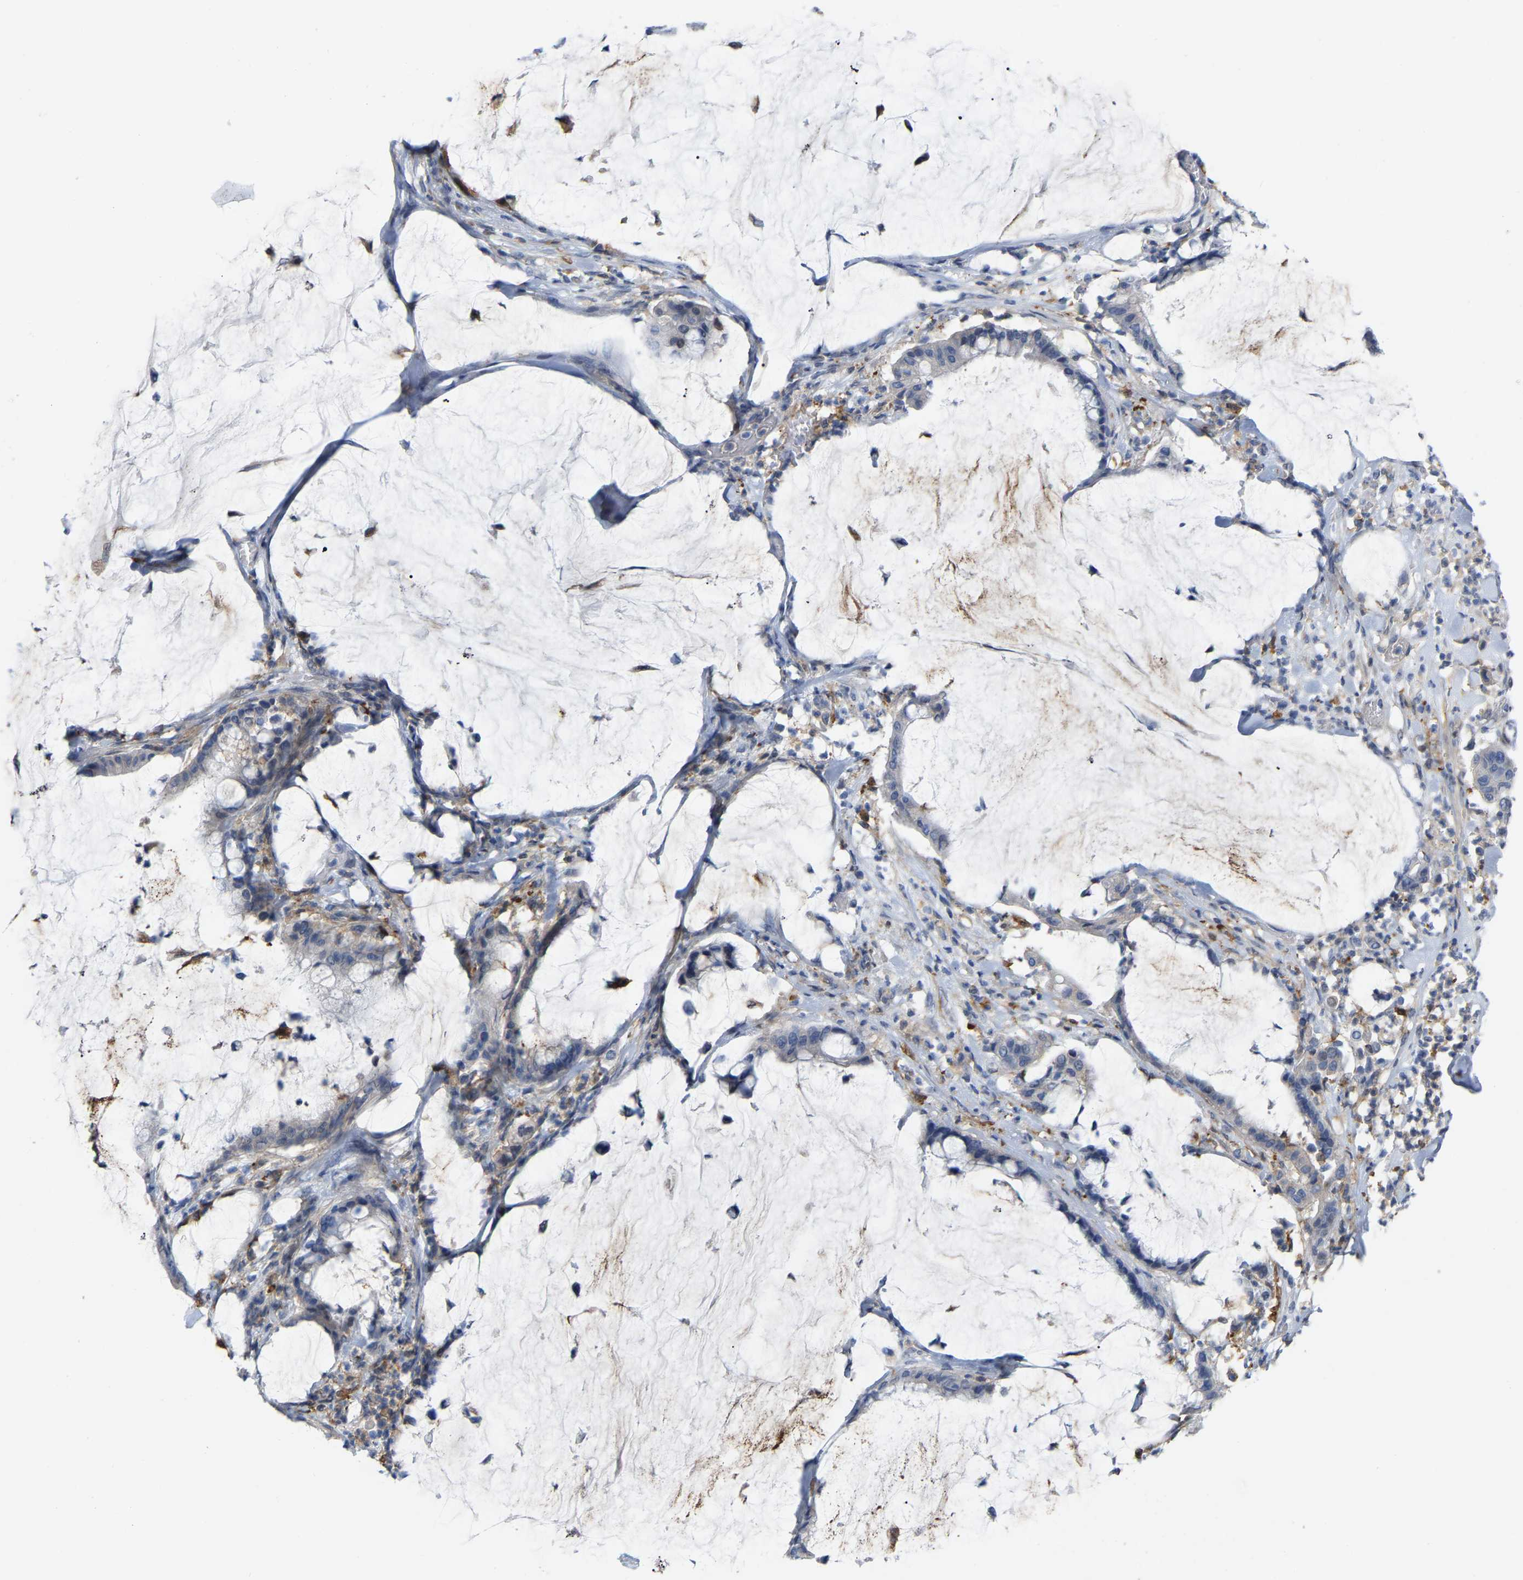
{"staining": {"intensity": "negative", "quantity": "none", "location": "none"}, "tissue": "pancreatic cancer", "cell_type": "Tumor cells", "image_type": "cancer", "snomed": [{"axis": "morphology", "description": "Adenocarcinoma, NOS"}, {"axis": "topography", "description": "Pancreas"}], "caption": "This image is of adenocarcinoma (pancreatic) stained with IHC to label a protein in brown with the nuclei are counter-stained blue. There is no positivity in tumor cells.", "gene": "ABTB2", "patient": {"sex": "male", "age": 41}}